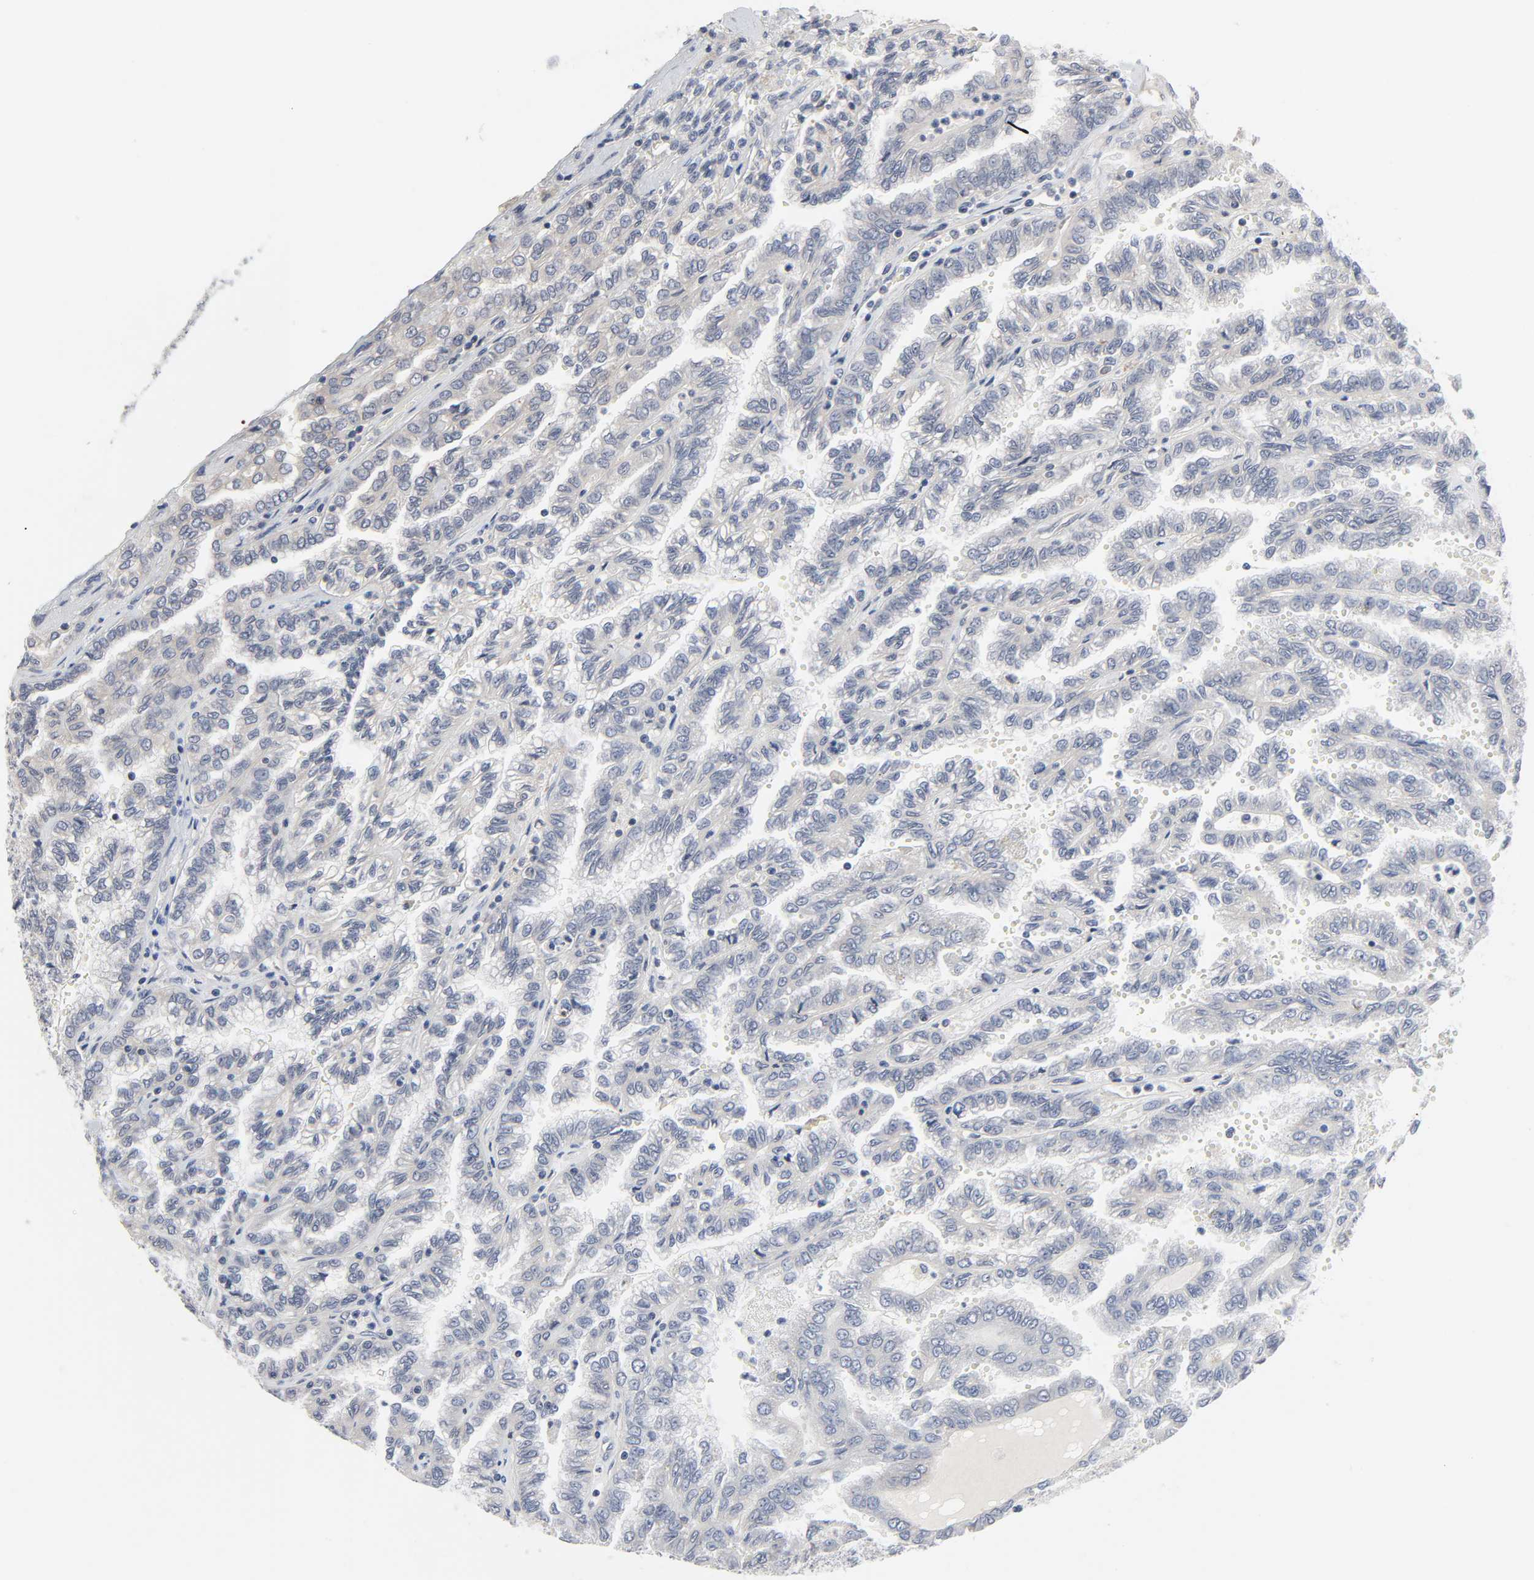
{"staining": {"intensity": "negative", "quantity": "none", "location": "none"}, "tissue": "renal cancer", "cell_type": "Tumor cells", "image_type": "cancer", "snomed": [{"axis": "morphology", "description": "Inflammation, NOS"}, {"axis": "morphology", "description": "Adenocarcinoma, NOS"}, {"axis": "topography", "description": "Kidney"}], "caption": "This photomicrograph is of renal cancer stained with IHC to label a protein in brown with the nuclei are counter-stained blue. There is no positivity in tumor cells.", "gene": "DDX10", "patient": {"sex": "male", "age": 68}}